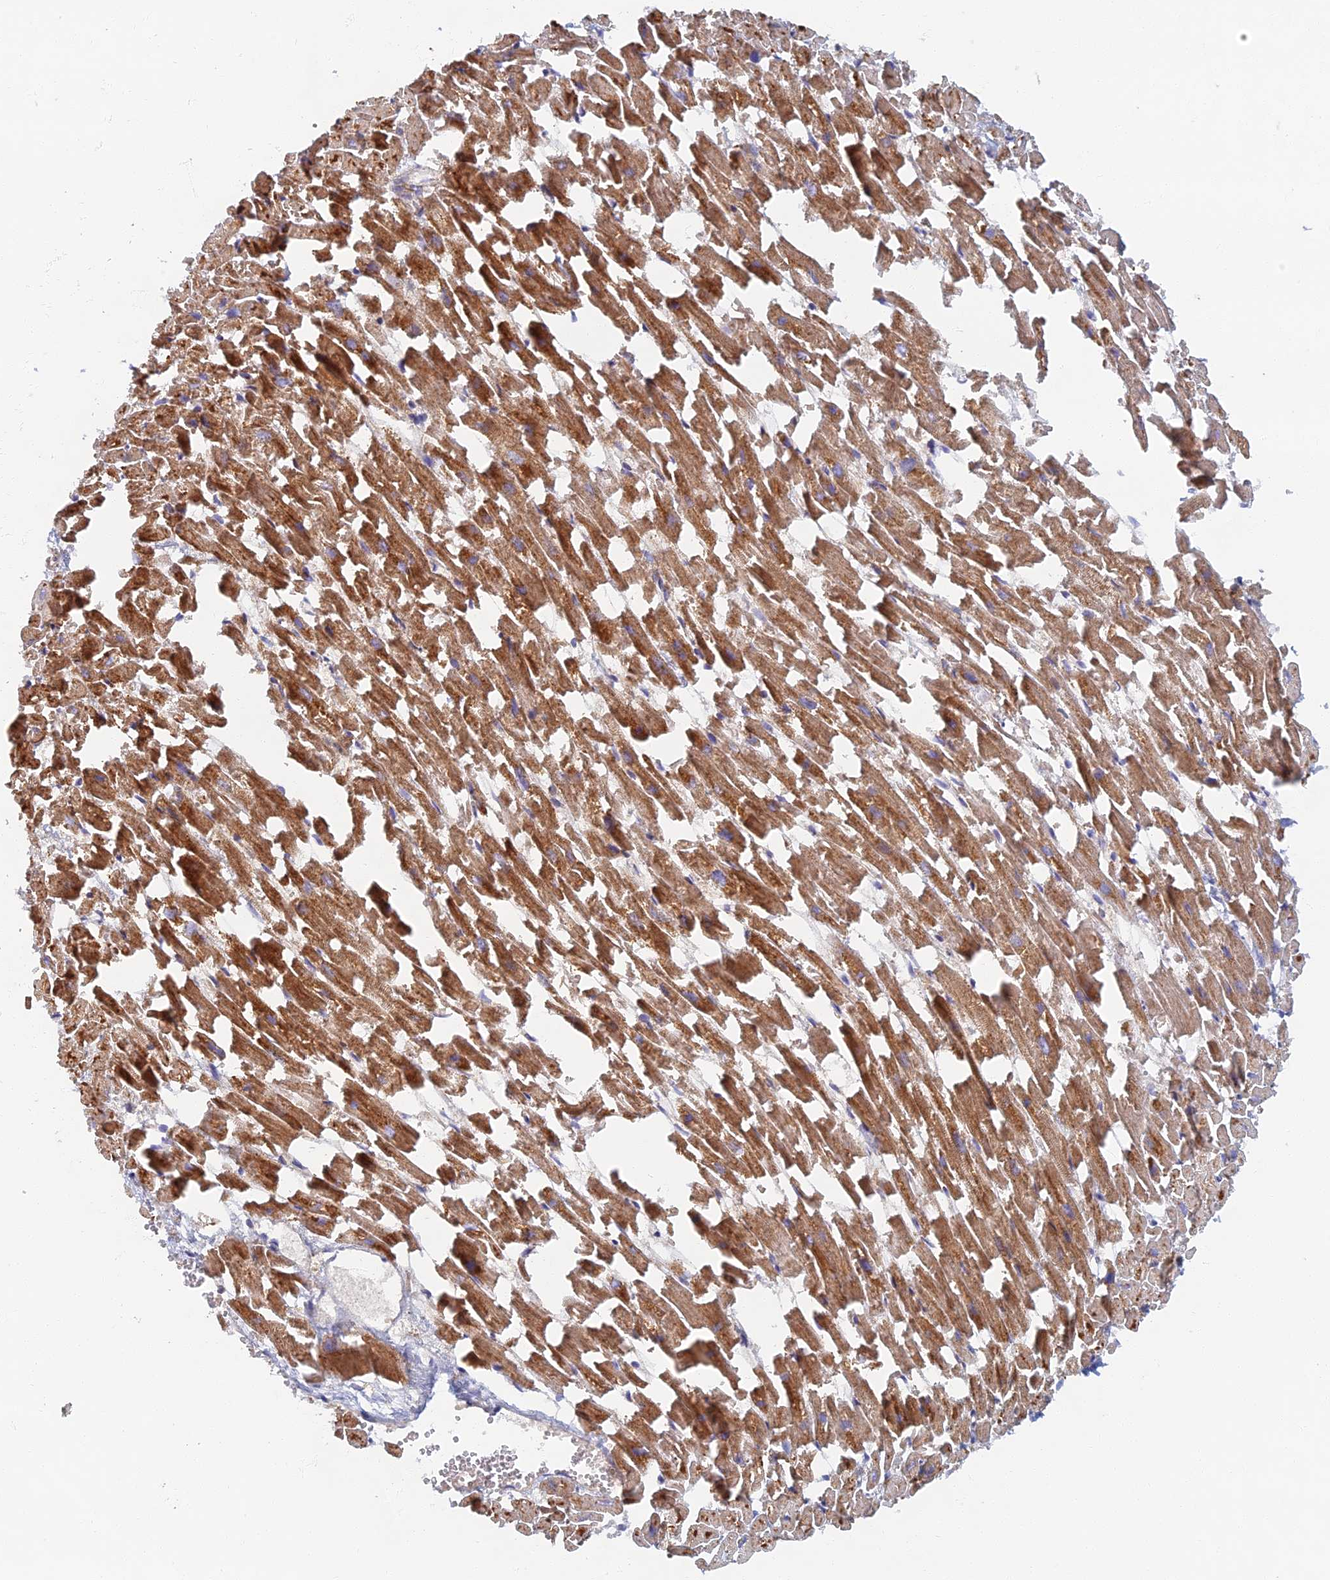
{"staining": {"intensity": "moderate", "quantity": ">75%", "location": "cytoplasmic/membranous"}, "tissue": "heart muscle", "cell_type": "Cardiomyocytes", "image_type": "normal", "snomed": [{"axis": "morphology", "description": "Normal tissue, NOS"}, {"axis": "topography", "description": "Heart"}], "caption": "Protein expression analysis of unremarkable heart muscle exhibits moderate cytoplasmic/membranous staining in about >75% of cardiomyocytes.", "gene": "TMEM44", "patient": {"sex": "female", "age": 64}}